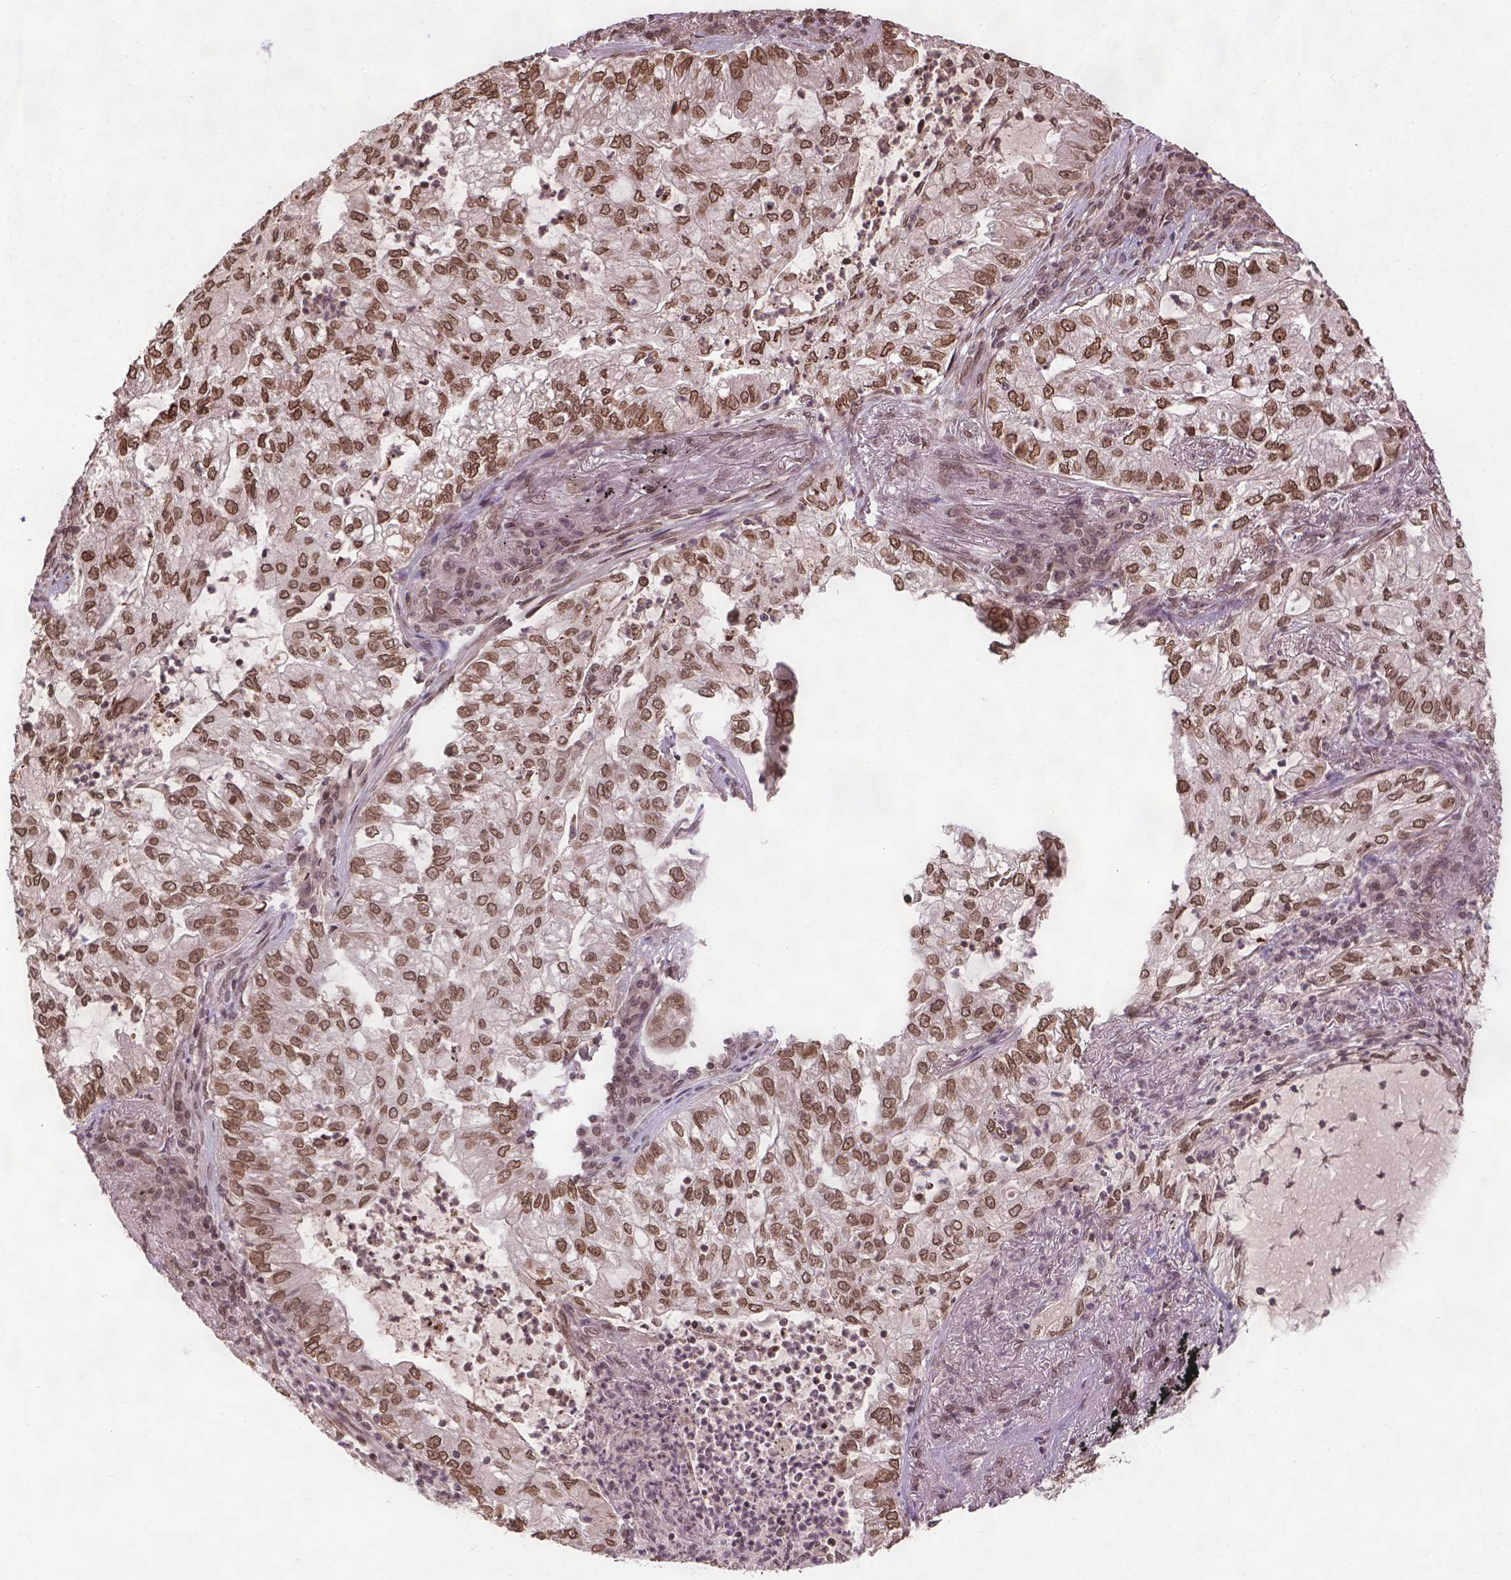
{"staining": {"intensity": "moderate", "quantity": ">75%", "location": "nuclear"}, "tissue": "lung cancer", "cell_type": "Tumor cells", "image_type": "cancer", "snomed": [{"axis": "morphology", "description": "Adenocarcinoma, NOS"}, {"axis": "topography", "description": "Lung"}], "caption": "About >75% of tumor cells in human adenocarcinoma (lung) exhibit moderate nuclear protein positivity as visualized by brown immunohistochemical staining.", "gene": "BANF1", "patient": {"sex": "female", "age": 73}}